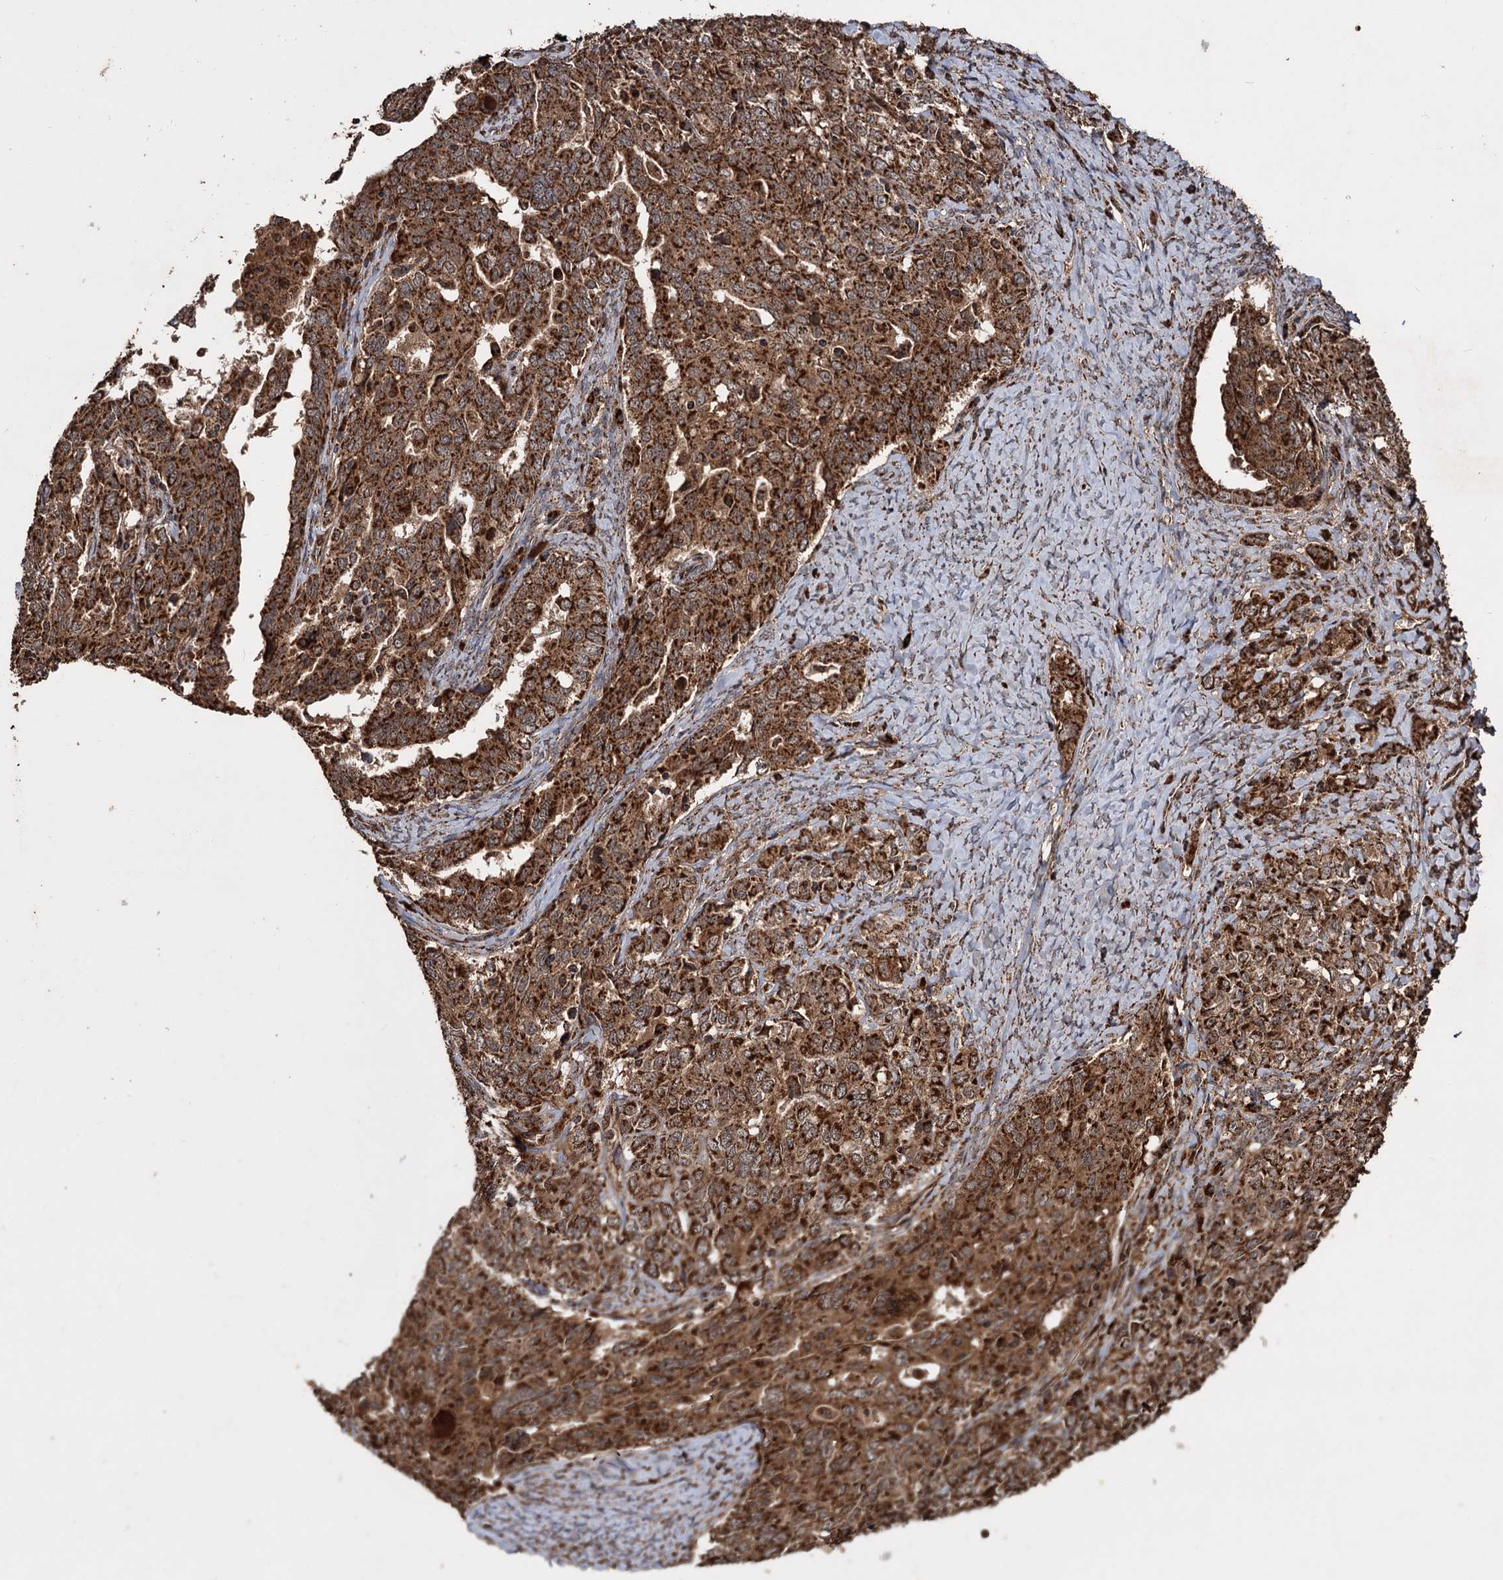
{"staining": {"intensity": "strong", "quantity": ">75%", "location": "cytoplasmic/membranous"}, "tissue": "ovarian cancer", "cell_type": "Tumor cells", "image_type": "cancer", "snomed": [{"axis": "morphology", "description": "Carcinoma, endometroid"}, {"axis": "topography", "description": "Ovary"}], "caption": "Endometroid carcinoma (ovarian) was stained to show a protein in brown. There is high levels of strong cytoplasmic/membranous staining in approximately >75% of tumor cells.", "gene": "IPO4", "patient": {"sex": "female", "age": 62}}